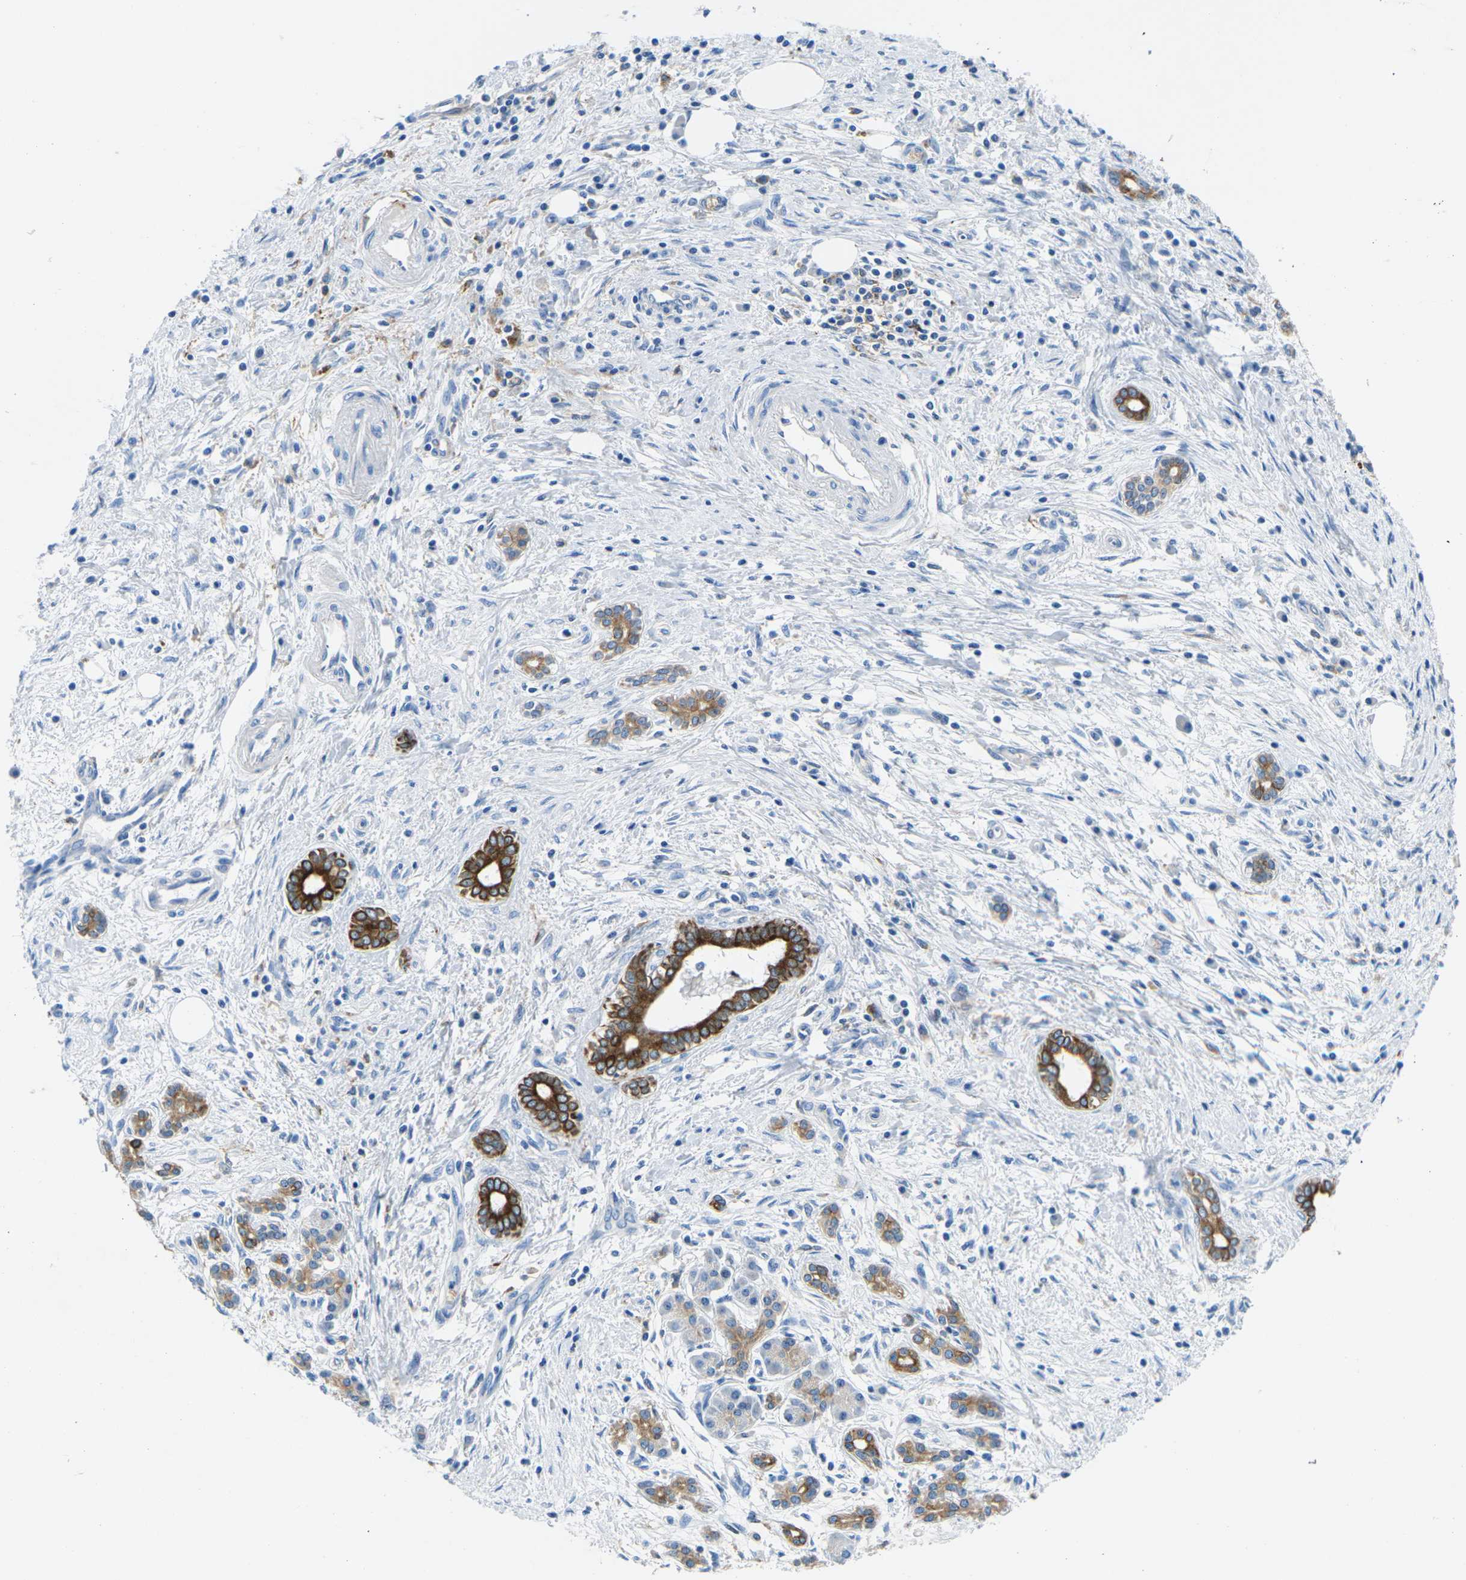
{"staining": {"intensity": "strong", "quantity": ">75%", "location": "cytoplasmic/membranous"}, "tissue": "pancreatic cancer", "cell_type": "Tumor cells", "image_type": "cancer", "snomed": [{"axis": "morphology", "description": "Adenocarcinoma, NOS"}, {"axis": "topography", "description": "Pancreas"}], "caption": "Tumor cells display strong cytoplasmic/membranous expression in approximately >75% of cells in pancreatic cancer. The protein of interest is stained brown, and the nuclei are stained in blue (DAB (3,3'-diaminobenzidine) IHC with brightfield microscopy, high magnification).", "gene": "TM6SF1", "patient": {"sex": "female", "age": 70}}